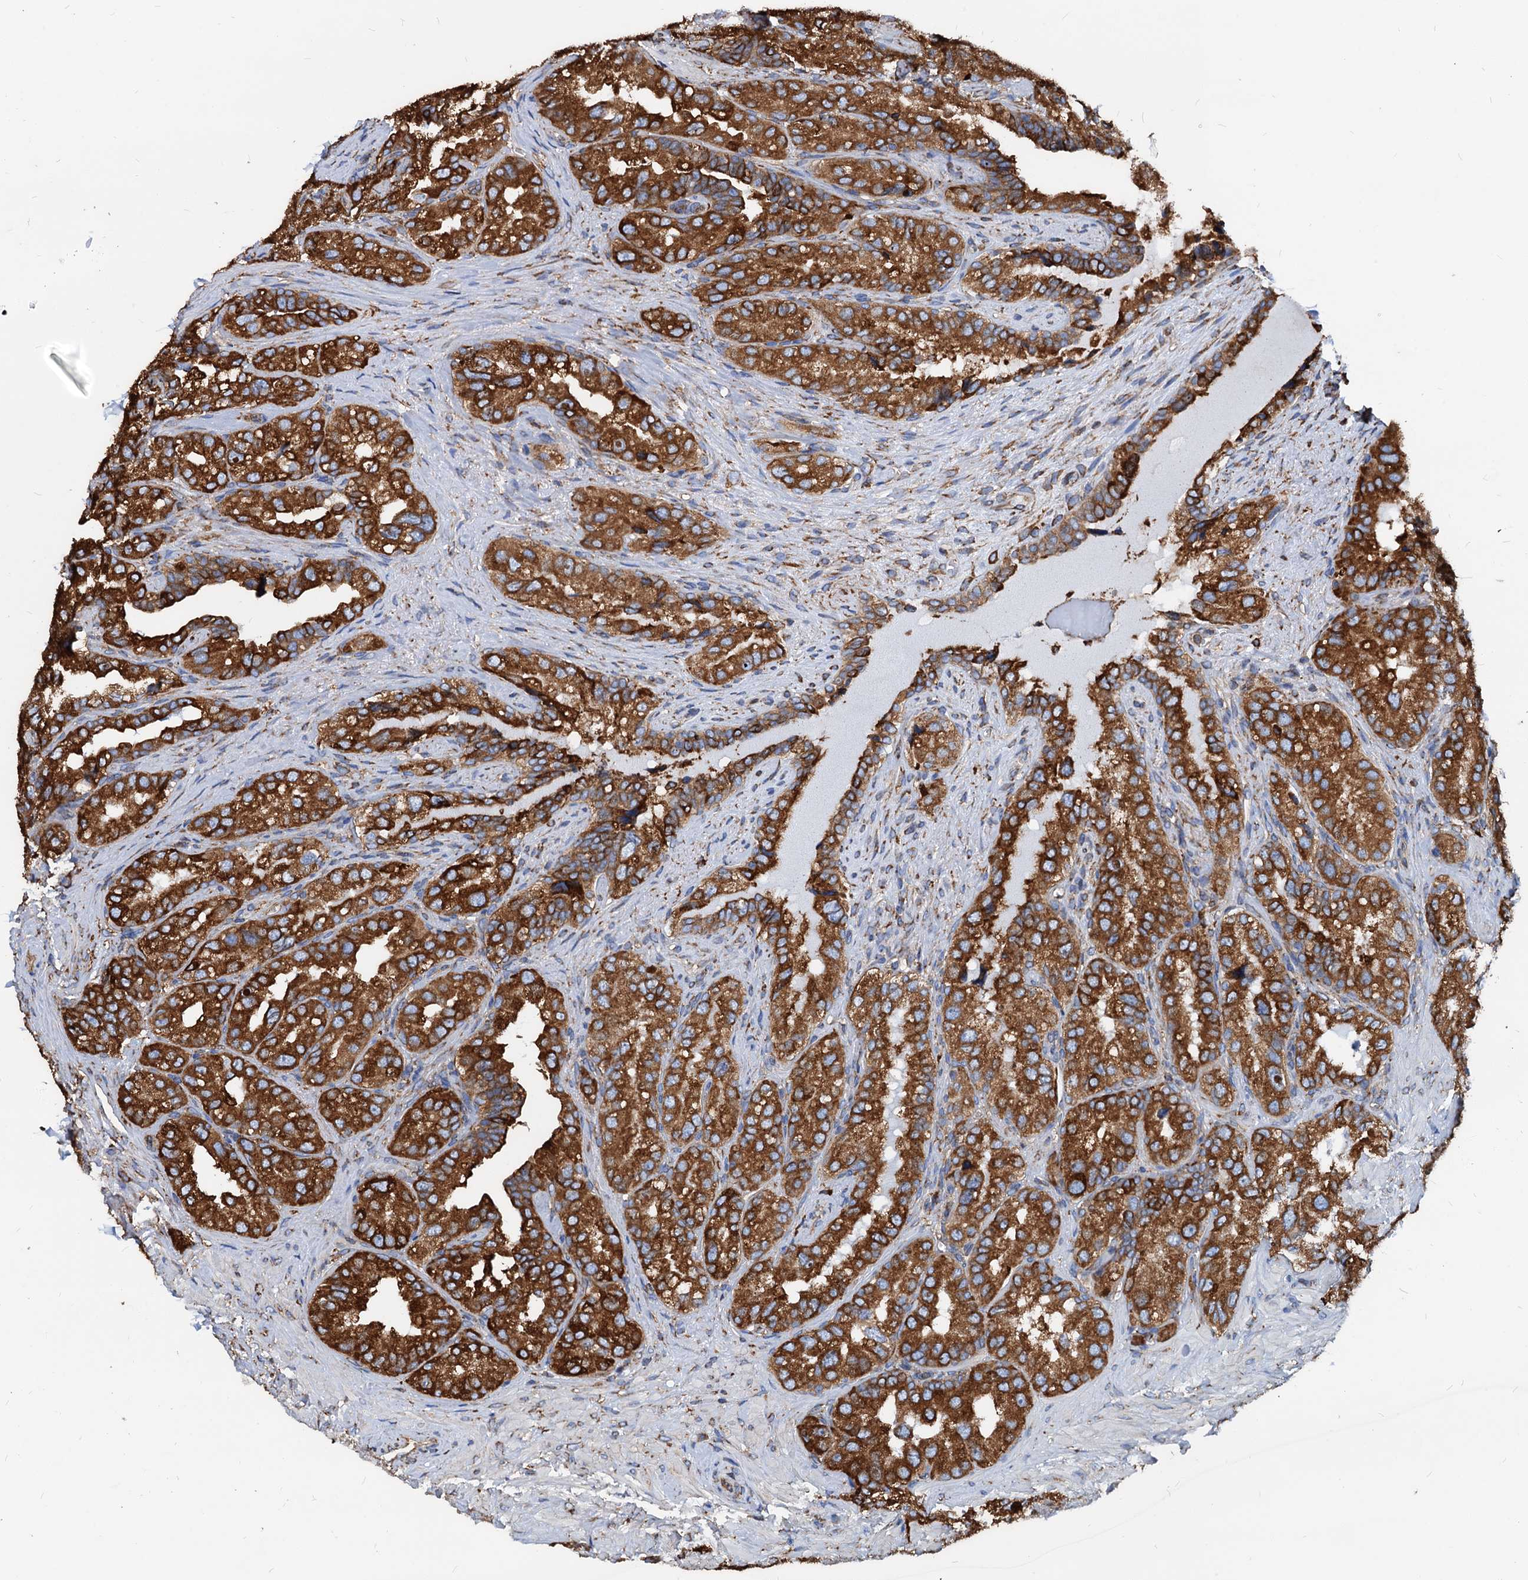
{"staining": {"intensity": "strong", "quantity": ">75%", "location": "cytoplasmic/membranous"}, "tissue": "seminal vesicle", "cell_type": "Glandular cells", "image_type": "normal", "snomed": [{"axis": "morphology", "description": "Normal tissue, NOS"}, {"axis": "topography", "description": "Seminal veicle"}, {"axis": "topography", "description": "Peripheral nerve tissue"}], "caption": "A brown stain shows strong cytoplasmic/membranous expression of a protein in glandular cells of normal human seminal vesicle. (Brightfield microscopy of DAB IHC at high magnification).", "gene": "HSPA5", "patient": {"sex": "male", "age": 67}}